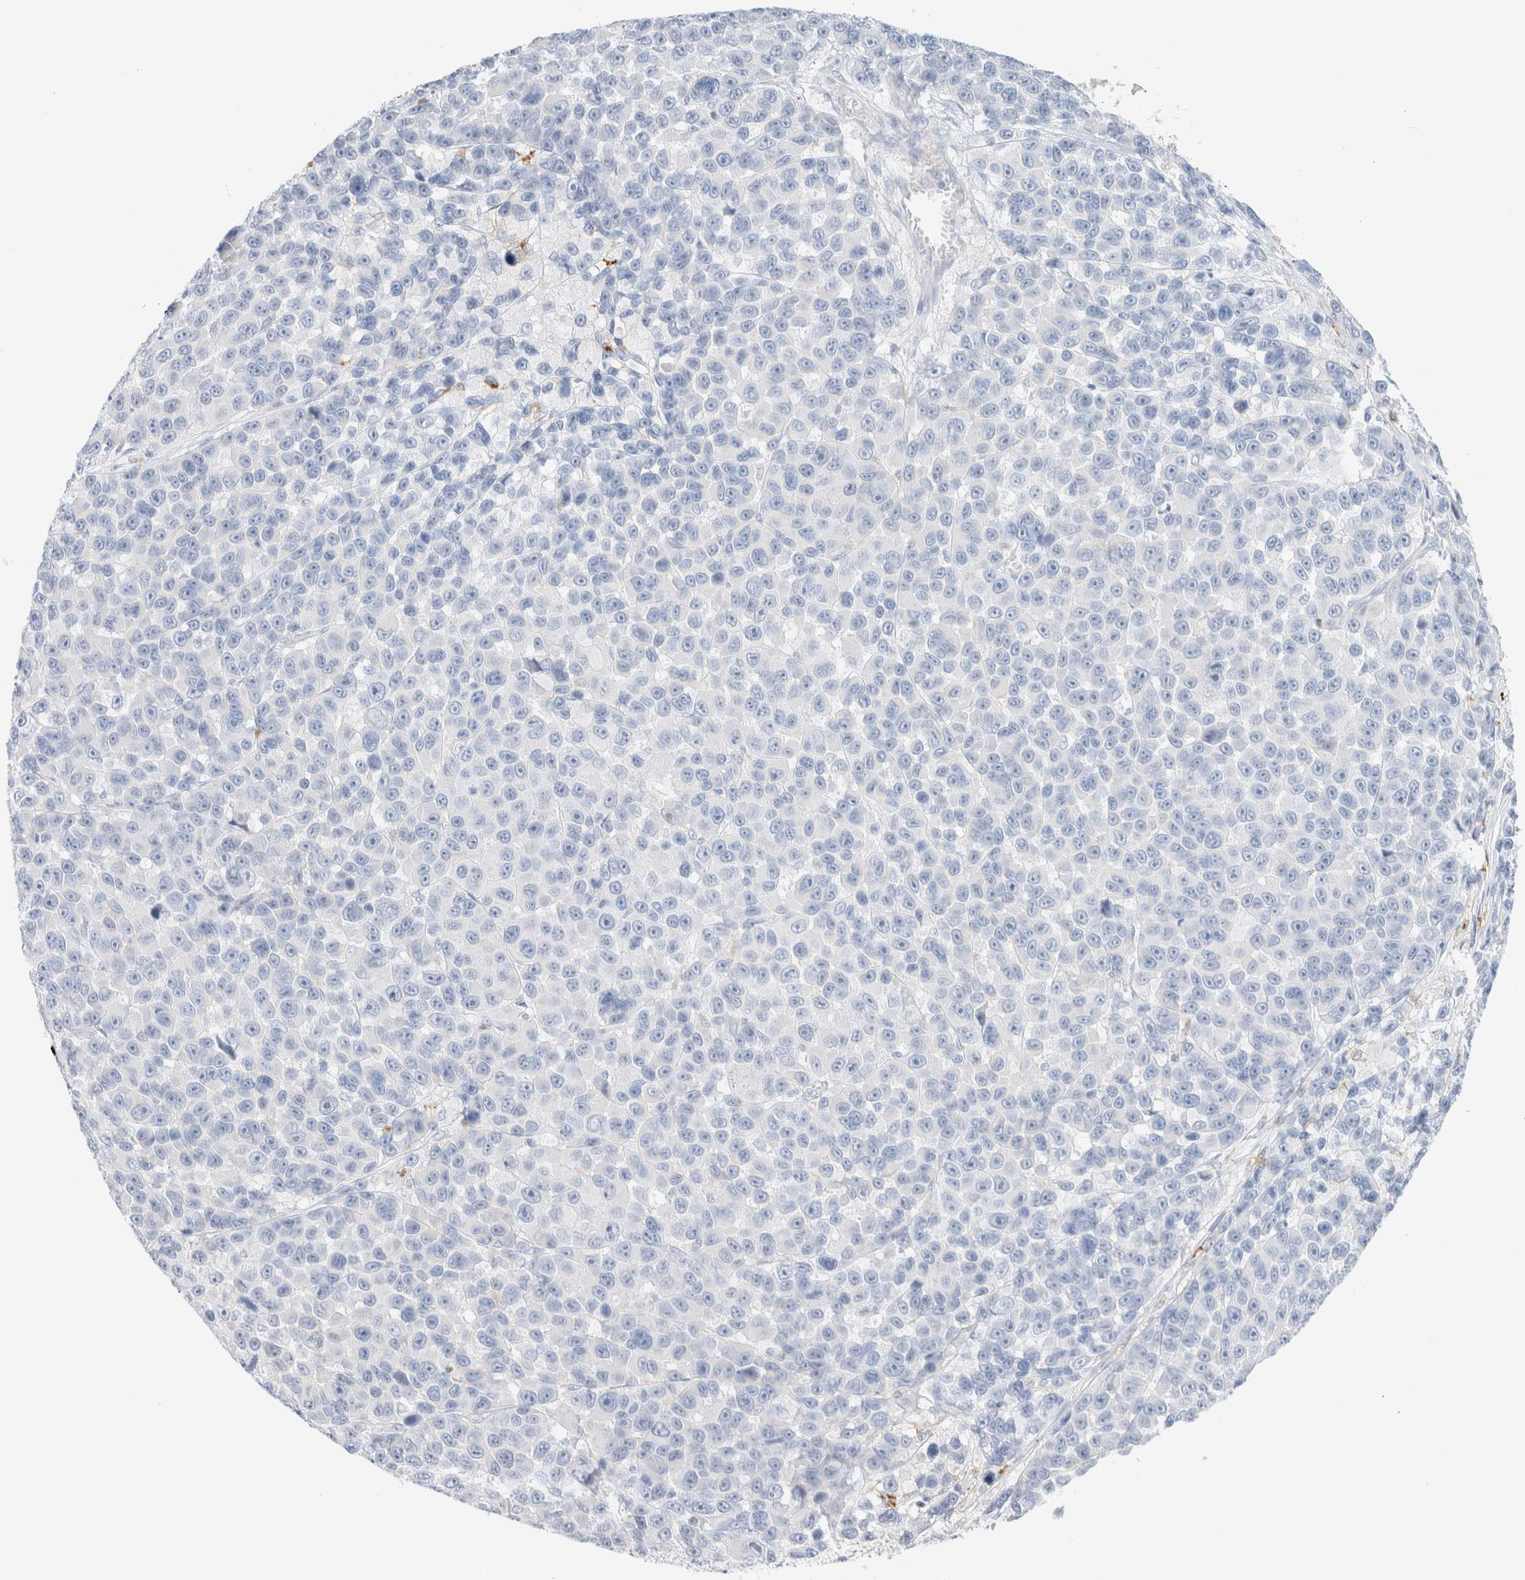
{"staining": {"intensity": "negative", "quantity": "none", "location": "none"}, "tissue": "melanoma", "cell_type": "Tumor cells", "image_type": "cancer", "snomed": [{"axis": "morphology", "description": "Malignant melanoma, NOS"}, {"axis": "topography", "description": "Skin"}], "caption": "A histopathology image of human melanoma is negative for staining in tumor cells.", "gene": "CPQ", "patient": {"sex": "male", "age": 53}}